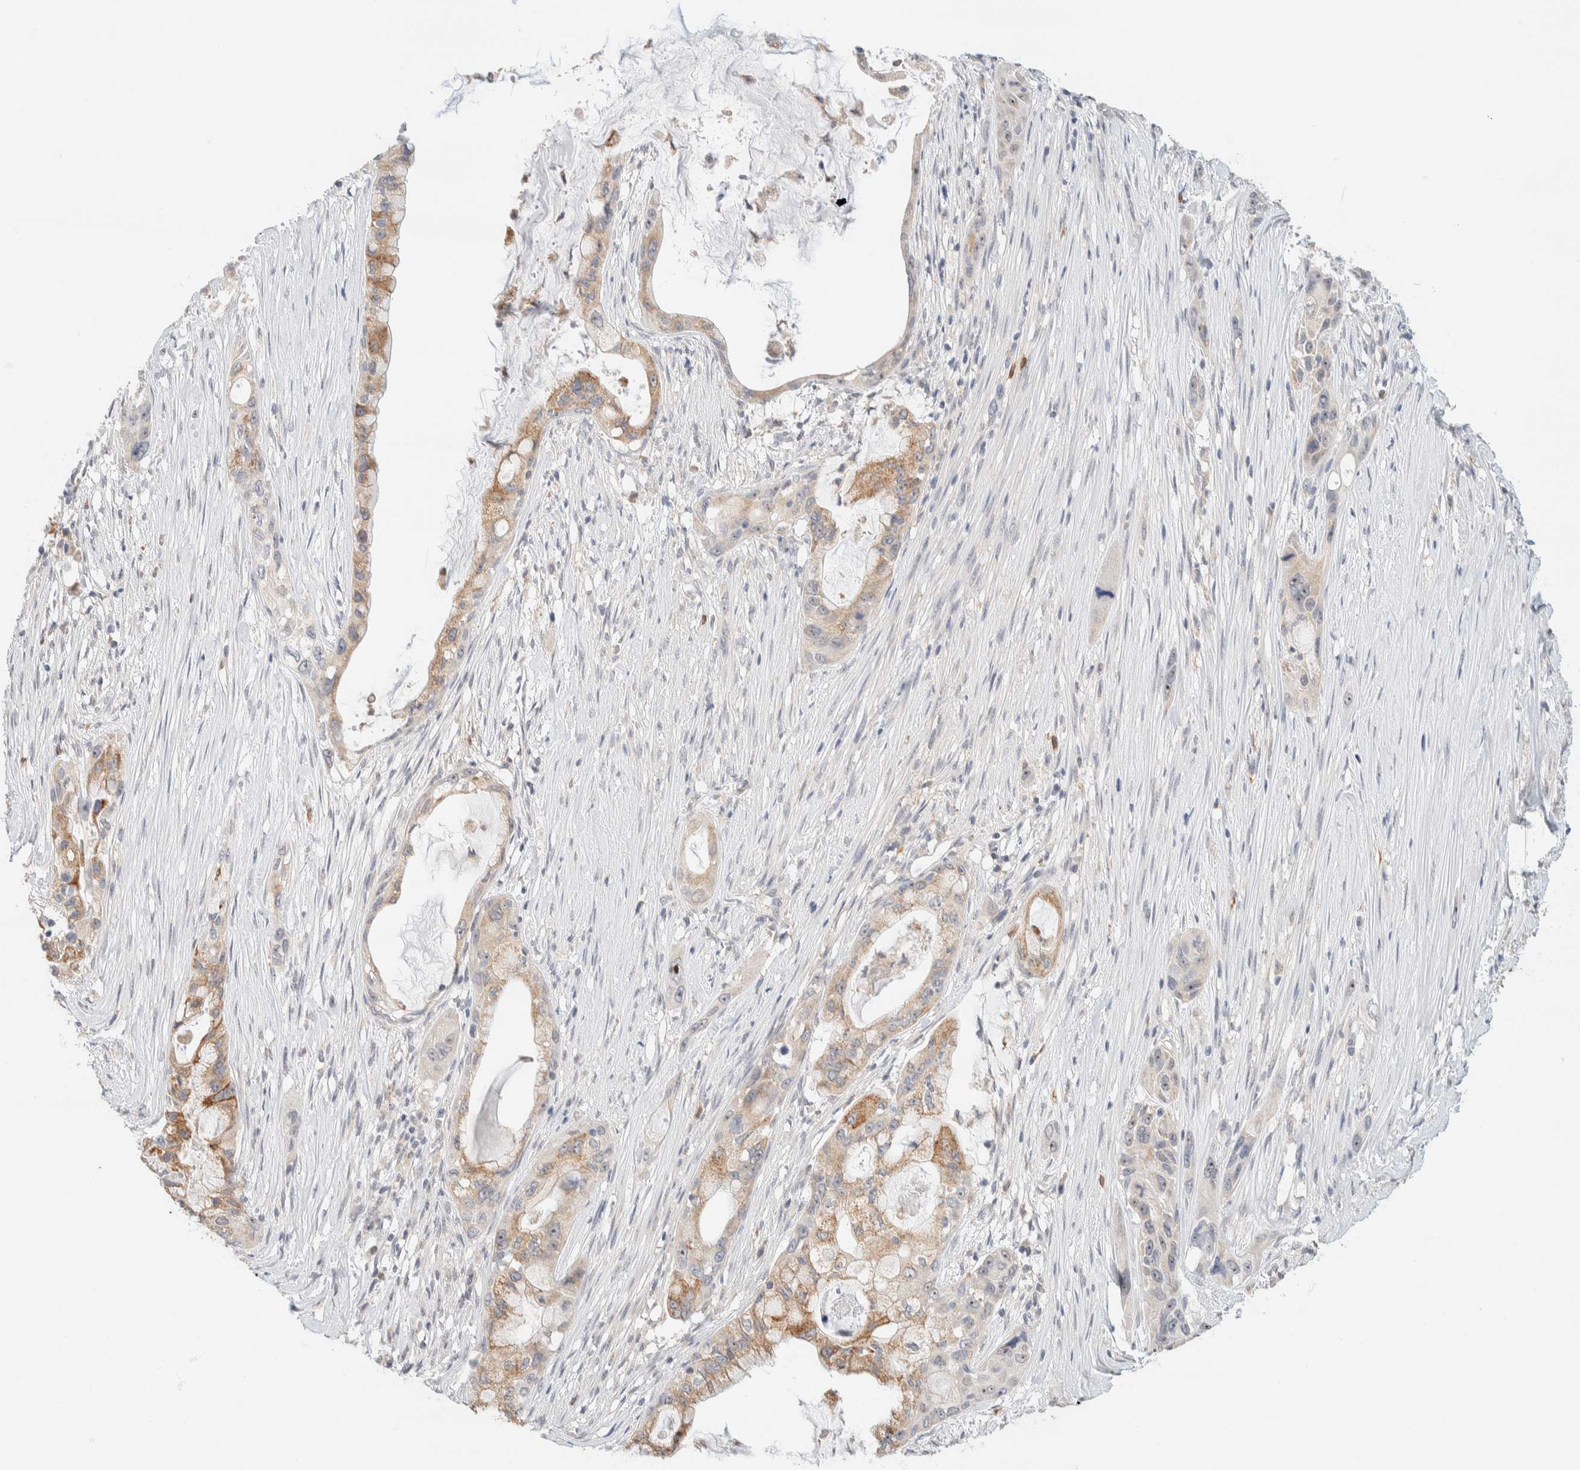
{"staining": {"intensity": "moderate", "quantity": ">75%", "location": "cytoplasmic/membranous"}, "tissue": "pancreatic cancer", "cell_type": "Tumor cells", "image_type": "cancer", "snomed": [{"axis": "morphology", "description": "Adenocarcinoma, NOS"}, {"axis": "topography", "description": "Pancreas"}], "caption": "Pancreatic cancer (adenocarcinoma) stained for a protein (brown) exhibits moderate cytoplasmic/membranous positive positivity in approximately >75% of tumor cells.", "gene": "HDHD3", "patient": {"sex": "male", "age": 53}}